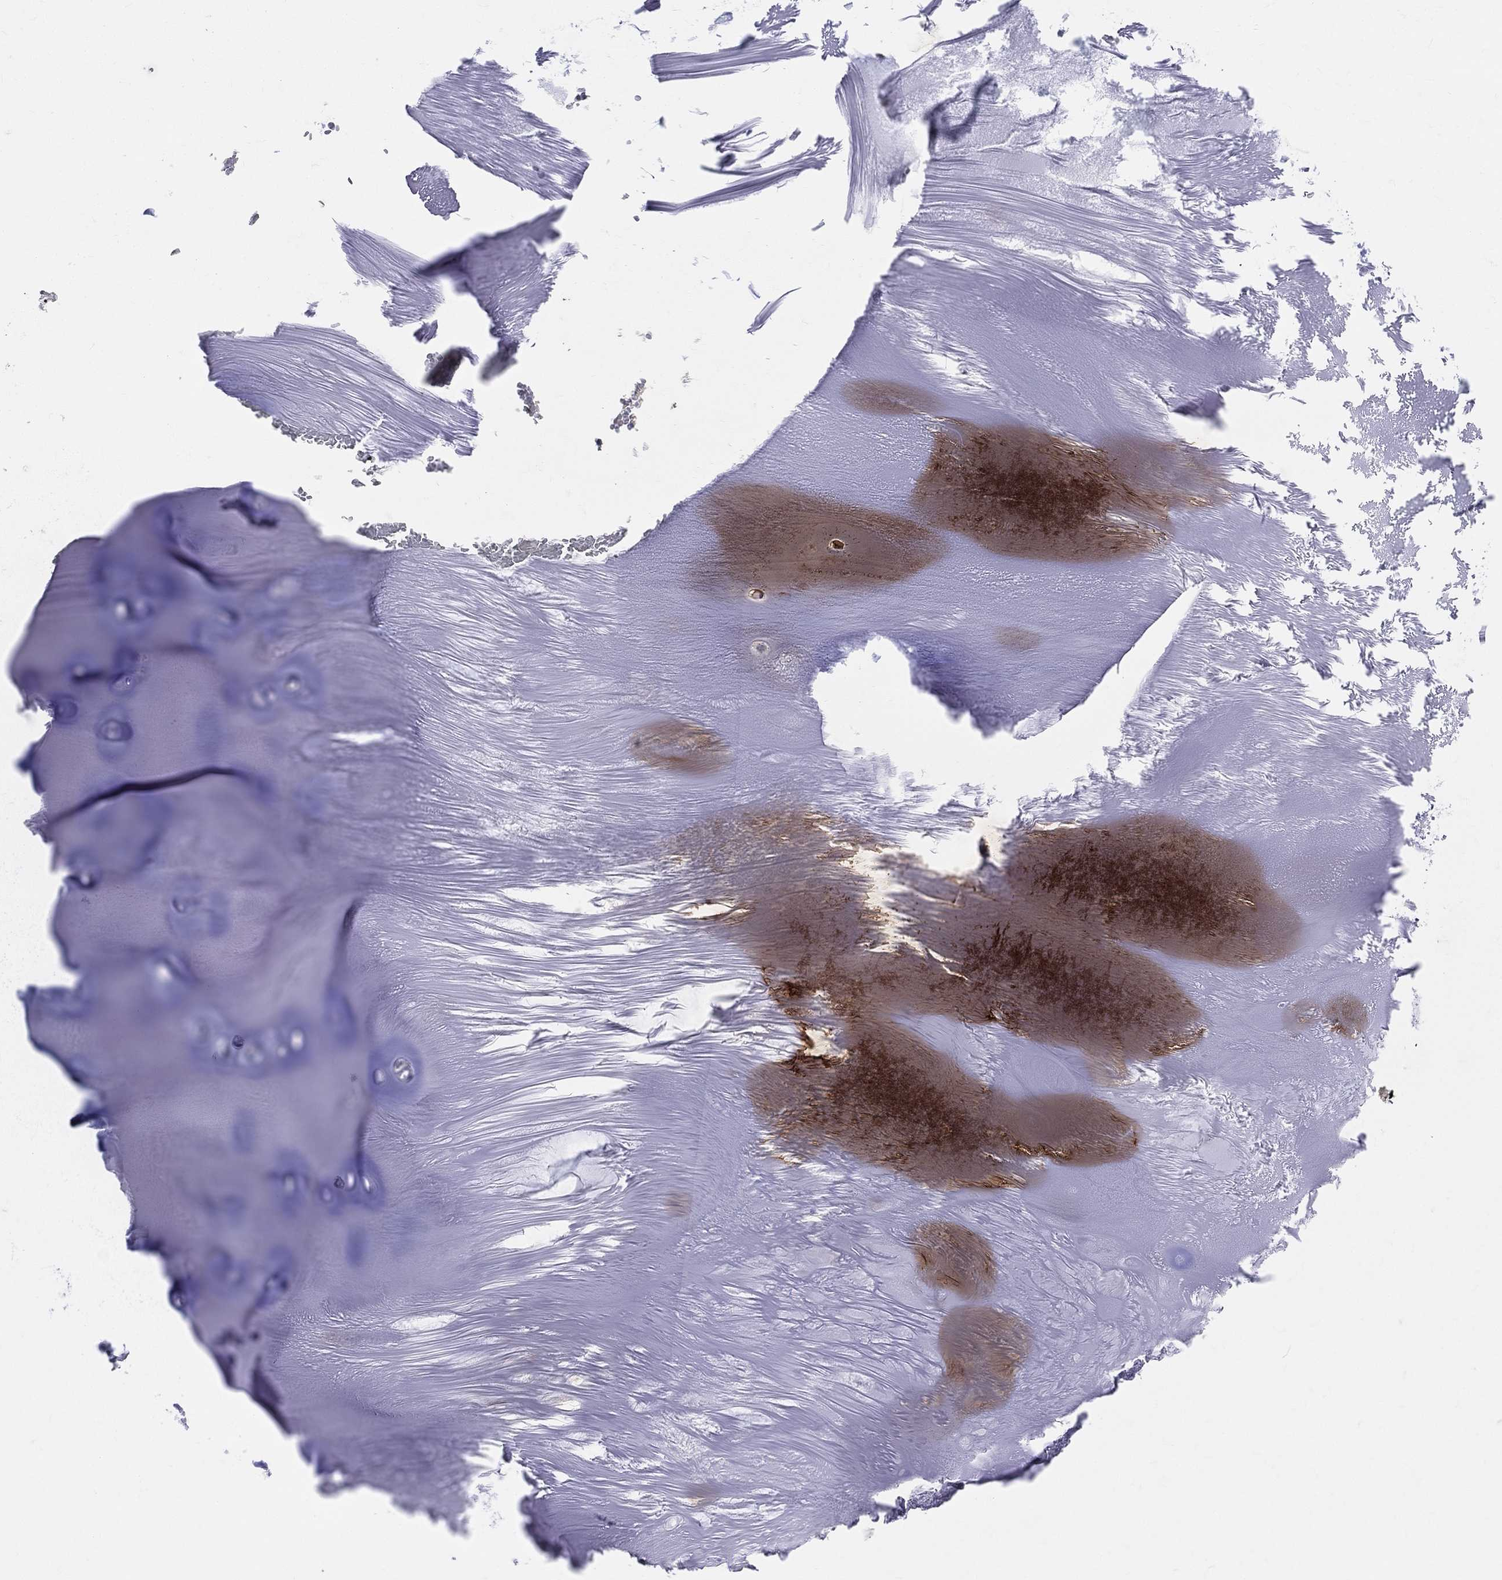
{"staining": {"intensity": "negative", "quantity": "none", "location": "none"}, "tissue": "adipose tissue", "cell_type": "Adipocytes", "image_type": "normal", "snomed": [{"axis": "morphology", "description": "Normal tissue, NOS"}, {"axis": "topography", "description": "Cartilage tissue"}], "caption": "Immunohistochemistry (IHC) image of normal adipose tissue stained for a protein (brown), which demonstrates no positivity in adipocytes.", "gene": "CD74", "patient": {"sex": "male", "age": 81}}